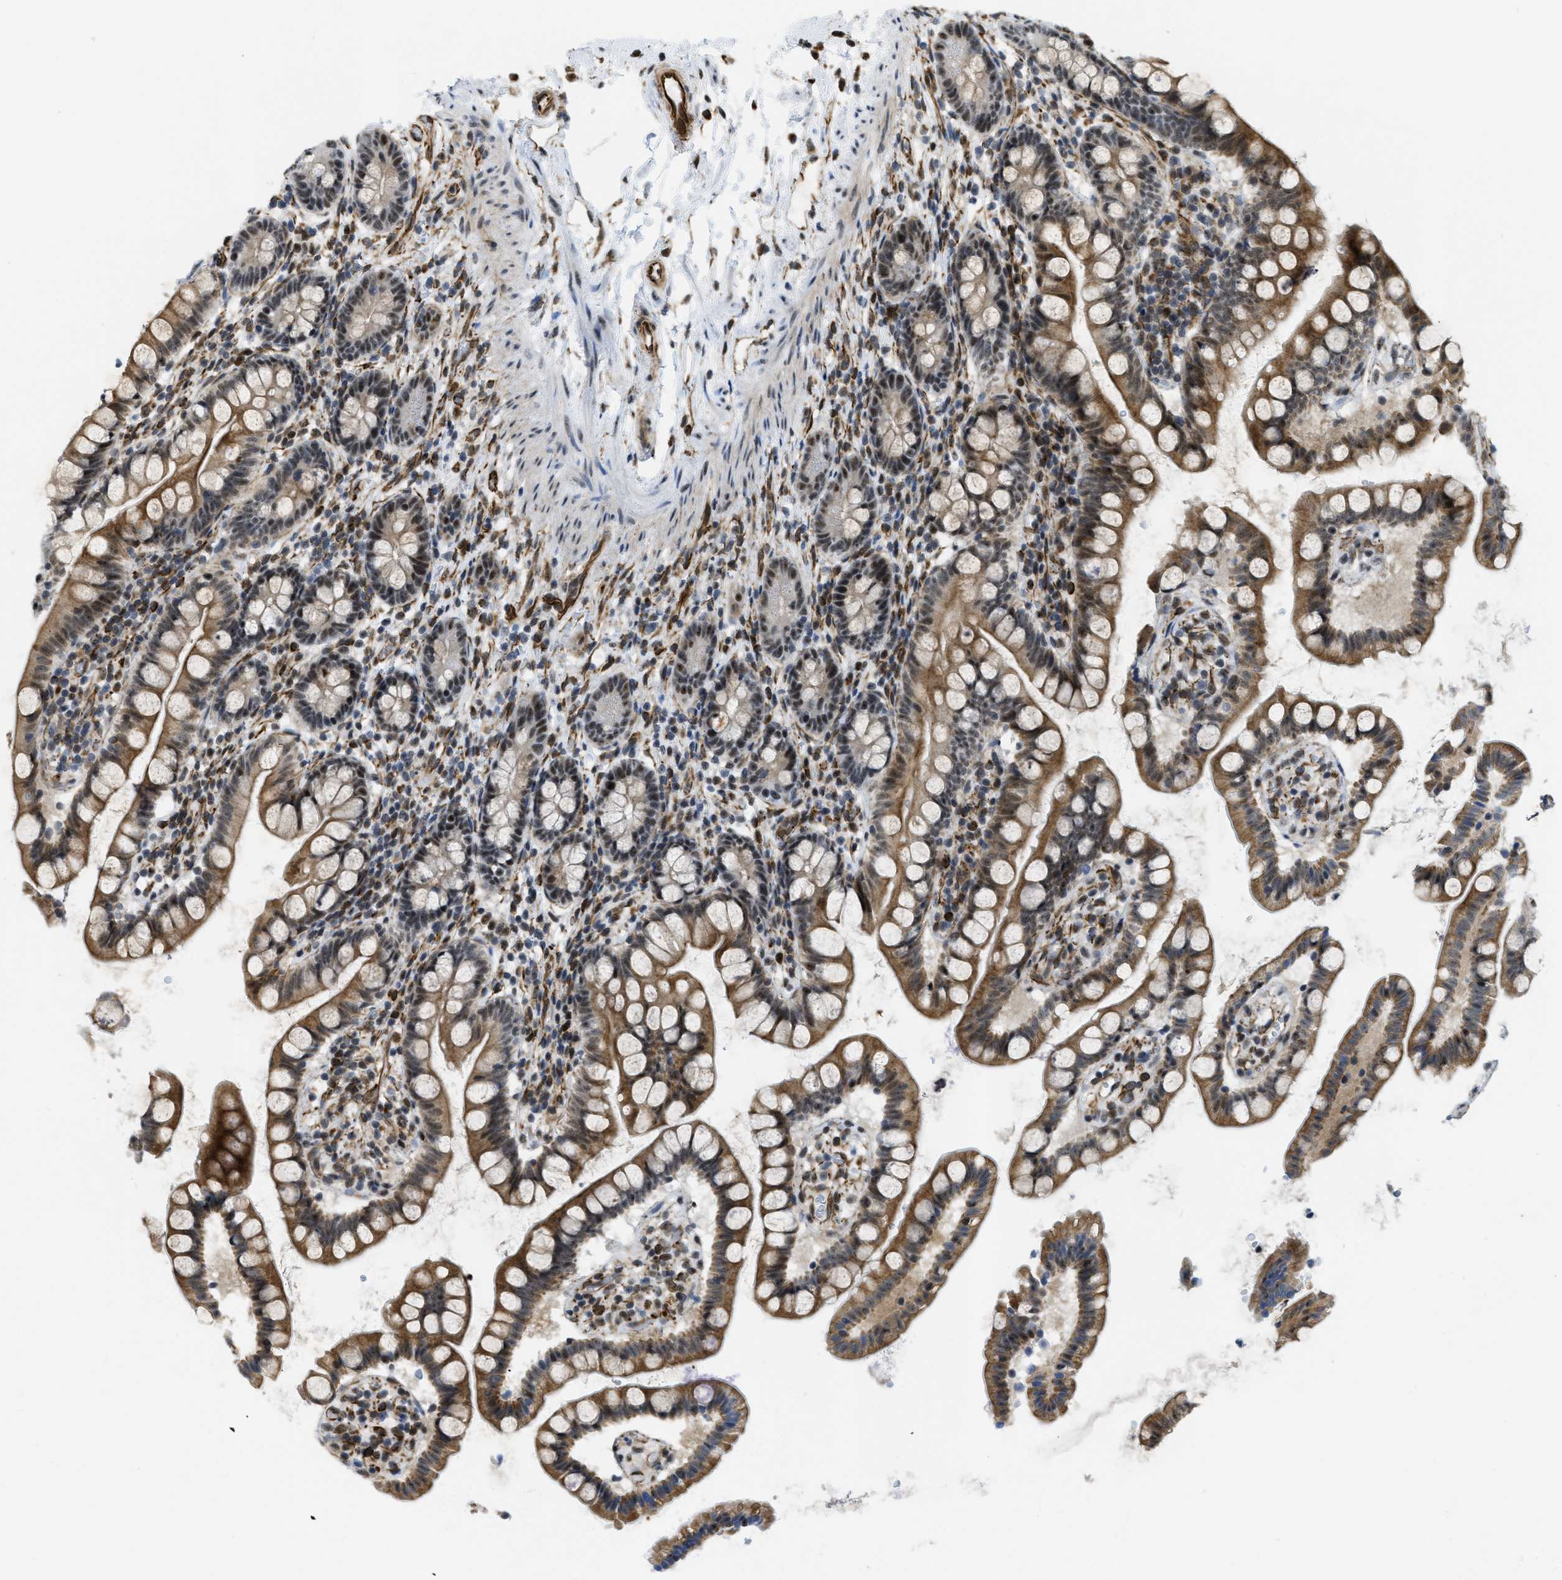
{"staining": {"intensity": "moderate", "quantity": ">75%", "location": "cytoplasmic/membranous,nuclear"}, "tissue": "small intestine", "cell_type": "Glandular cells", "image_type": "normal", "snomed": [{"axis": "morphology", "description": "Normal tissue, NOS"}, {"axis": "topography", "description": "Small intestine"}], "caption": "Immunohistochemical staining of benign human small intestine exhibits moderate cytoplasmic/membranous,nuclear protein positivity in about >75% of glandular cells. The staining was performed using DAB (3,3'-diaminobenzidine) to visualize the protein expression in brown, while the nuclei were stained in blue with hematoxylin (Magnification: 20x).", "gene": "LRRC8B", "patient": {"sex": "female", "age": 84}}